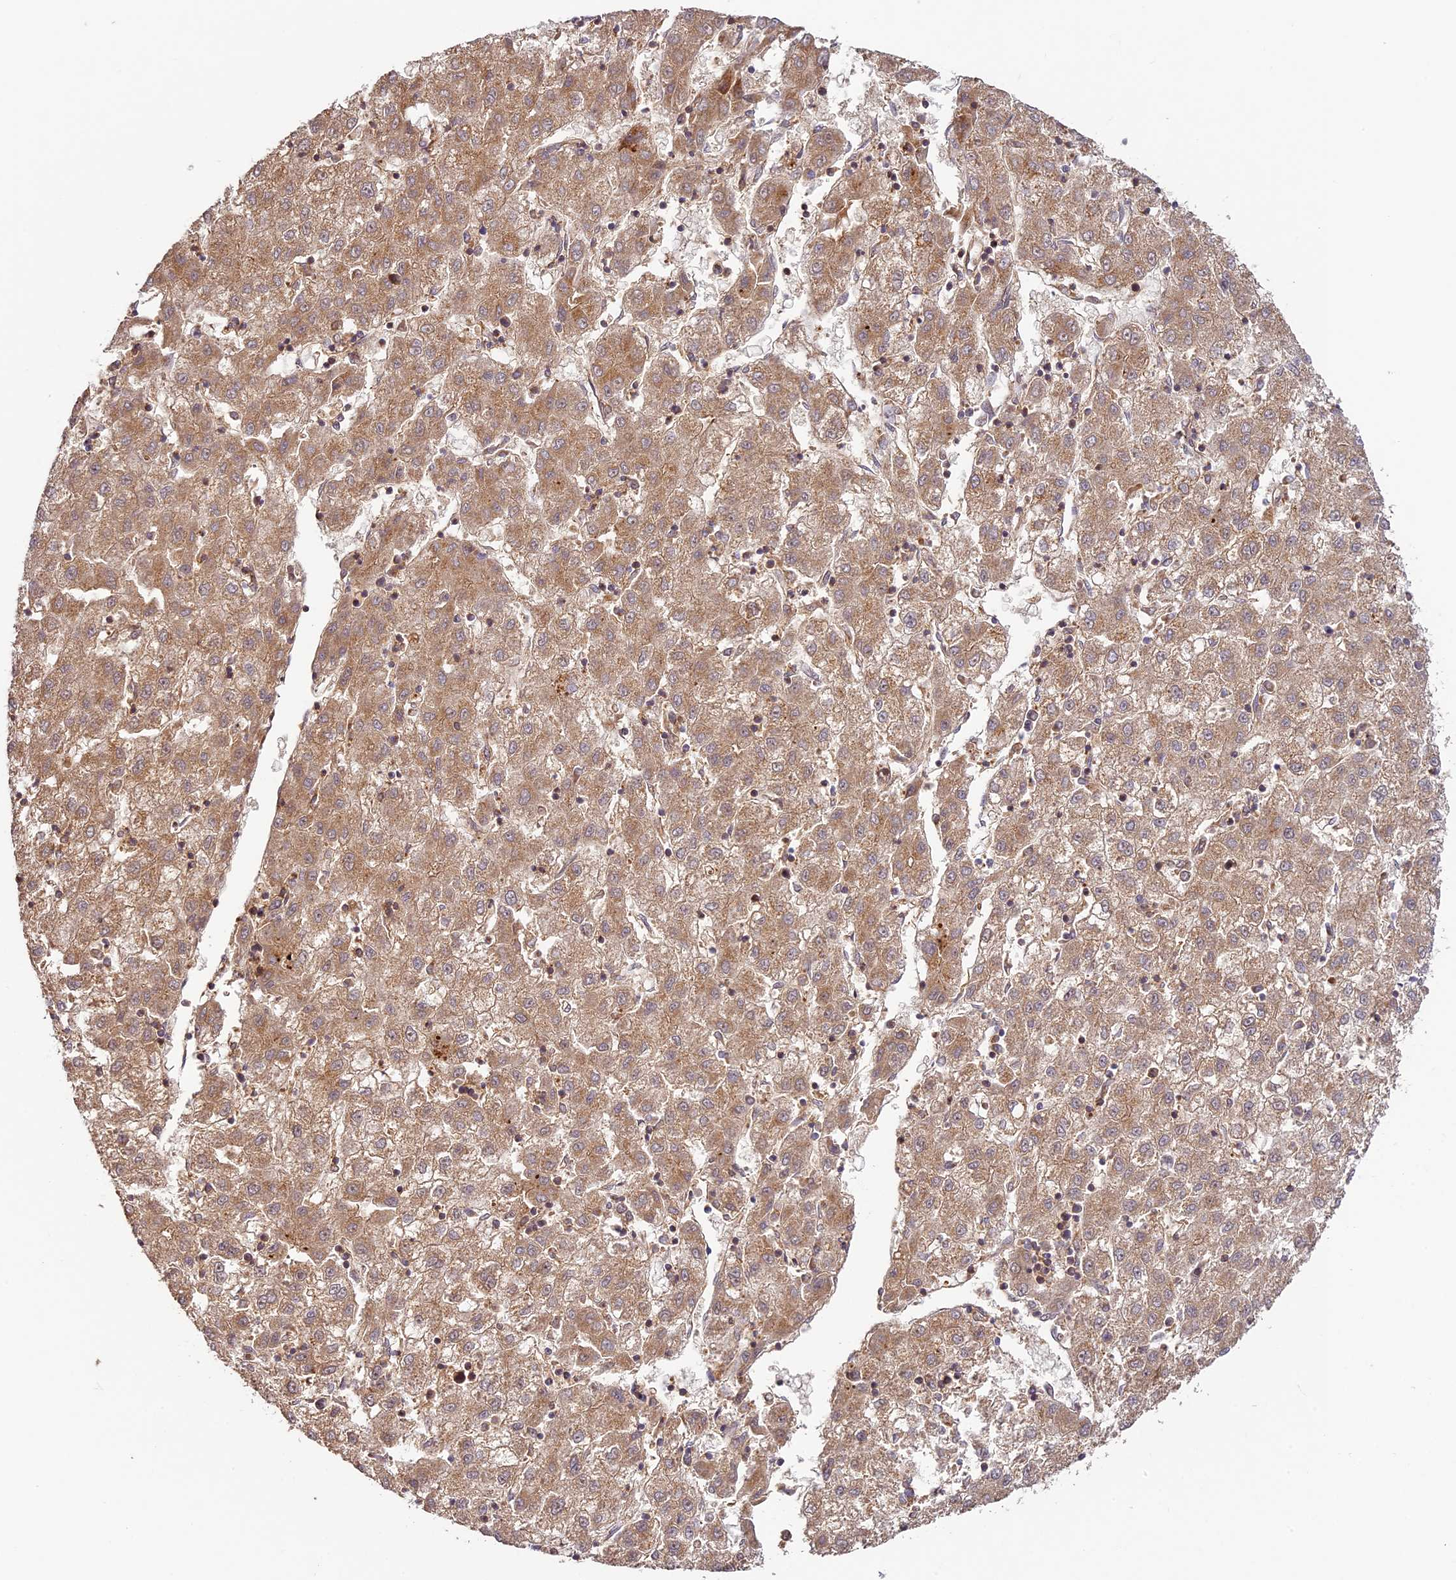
{"staining": {"intensity": "moderate", "quantity": ">75%", "location": "cytoplasmic/membranous"}, "tissue": "liver cancer", "cell_type": "Tumor cells", "image_type": "cancer", "snomed": [{"axis": "morphology", "description": "Carcinoma, Hepatocellular, NOS"}, {"axis": "topography", "description": "Liver"}], "caption": "Moderate cytoplasmic/membranous staining for a protein is seen in about >75% of tumor cells of liver cancer (hepatocellular carcinoma) using immunohistochemistry.", "gene": "DGKH", "patient": {"sex": "male", "age": 72}}